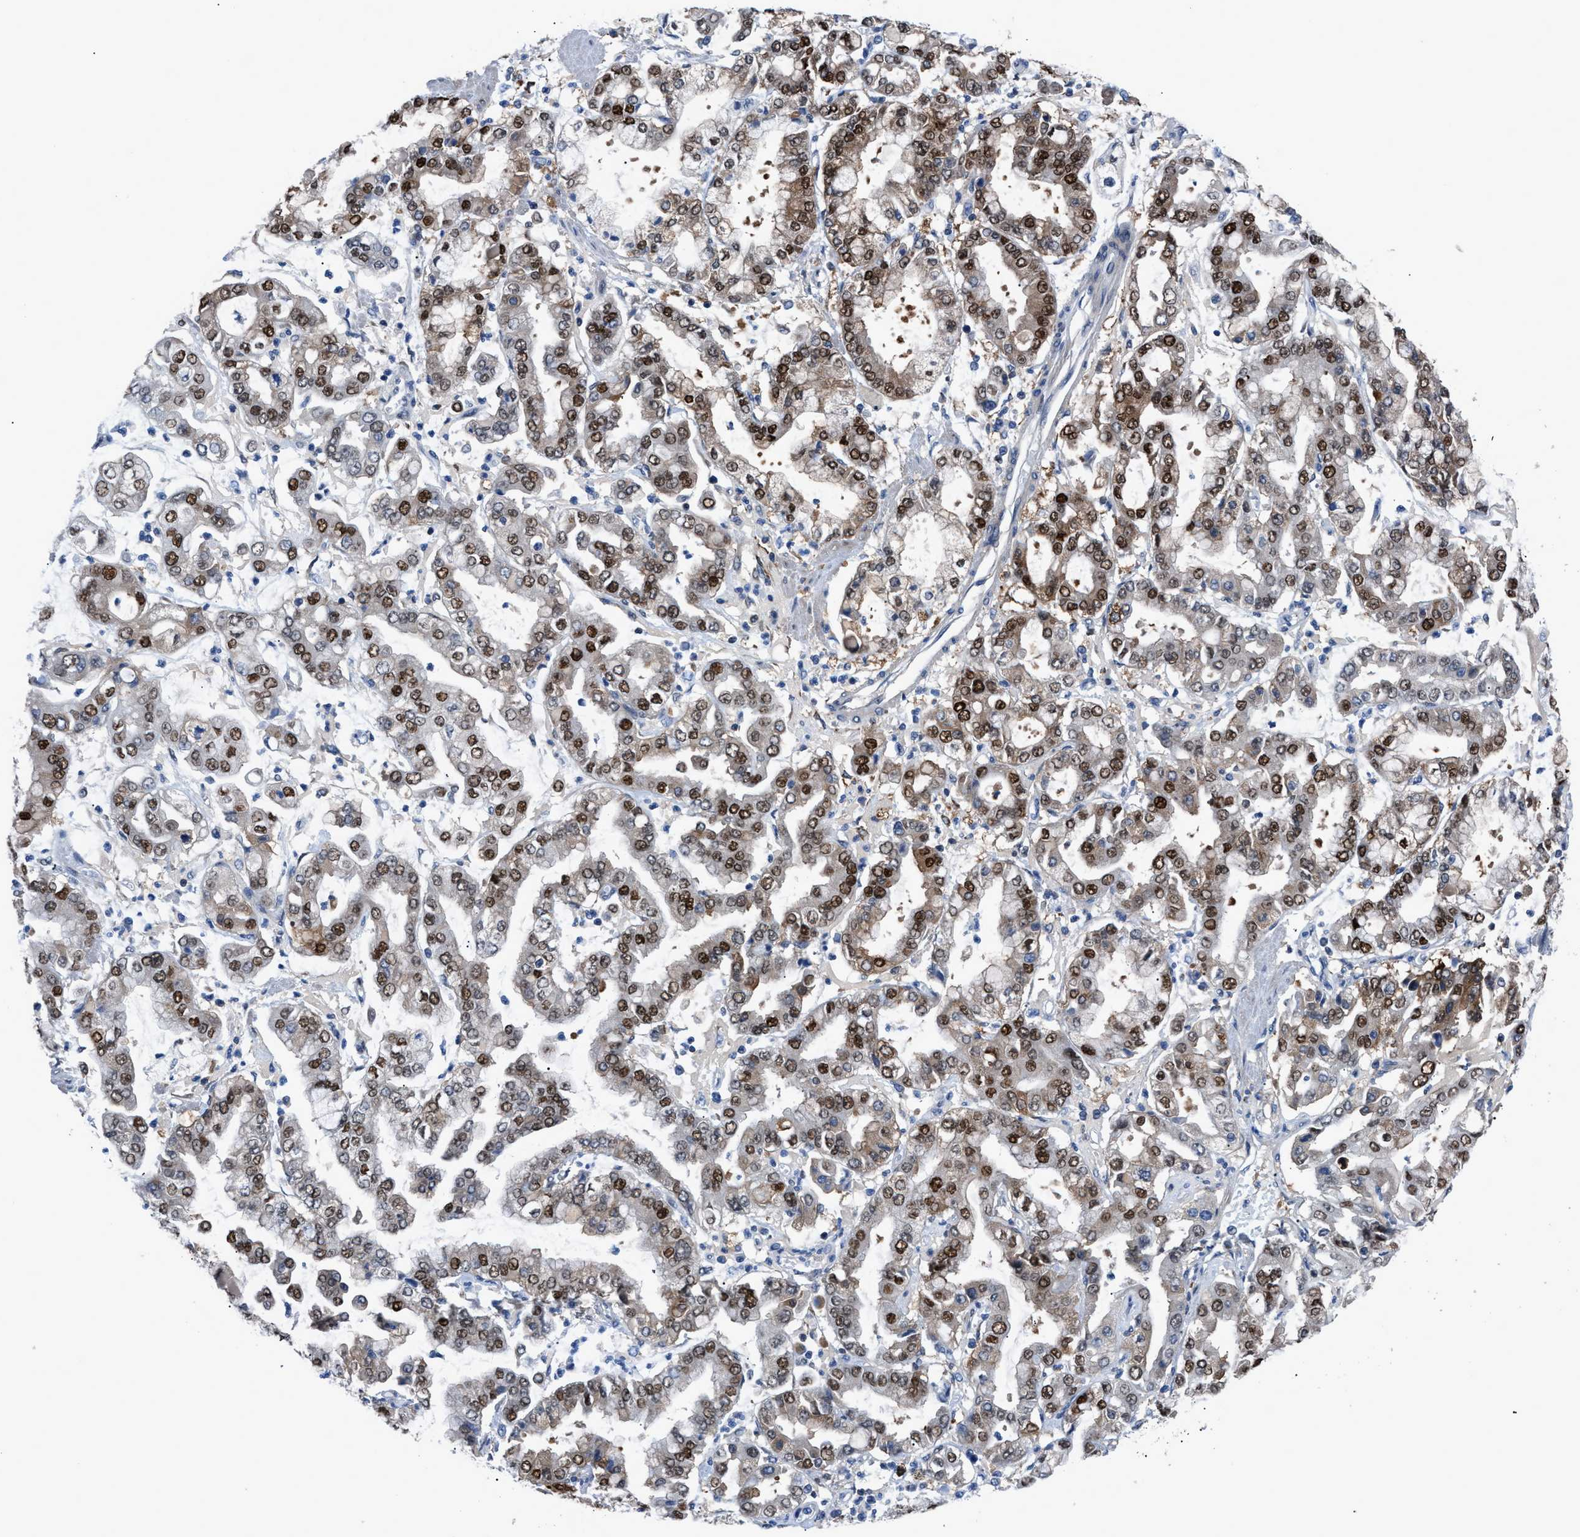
{"staining": {"intensity": "strong", "quantity": "25%-75%", "location": "cytoplasmic/membranous,nuclear"}, "tissue": "stomach cancer", "cell_type": "Tumor cells", "image_type": "cancer", "snomed": [{"axis": "morphology", "description": "Adenocarcinoma, NOS"}, {"axis": "topography", "description": "Stomach"}], "caption": "This is a histology image of IHC staining of stomach cancer, which shows strong expression in the cytoplasmic/membranous and nuclear of tumor cells.", "gene": "TMEM45B", "patient": {"sex": "male", "age": 76}}